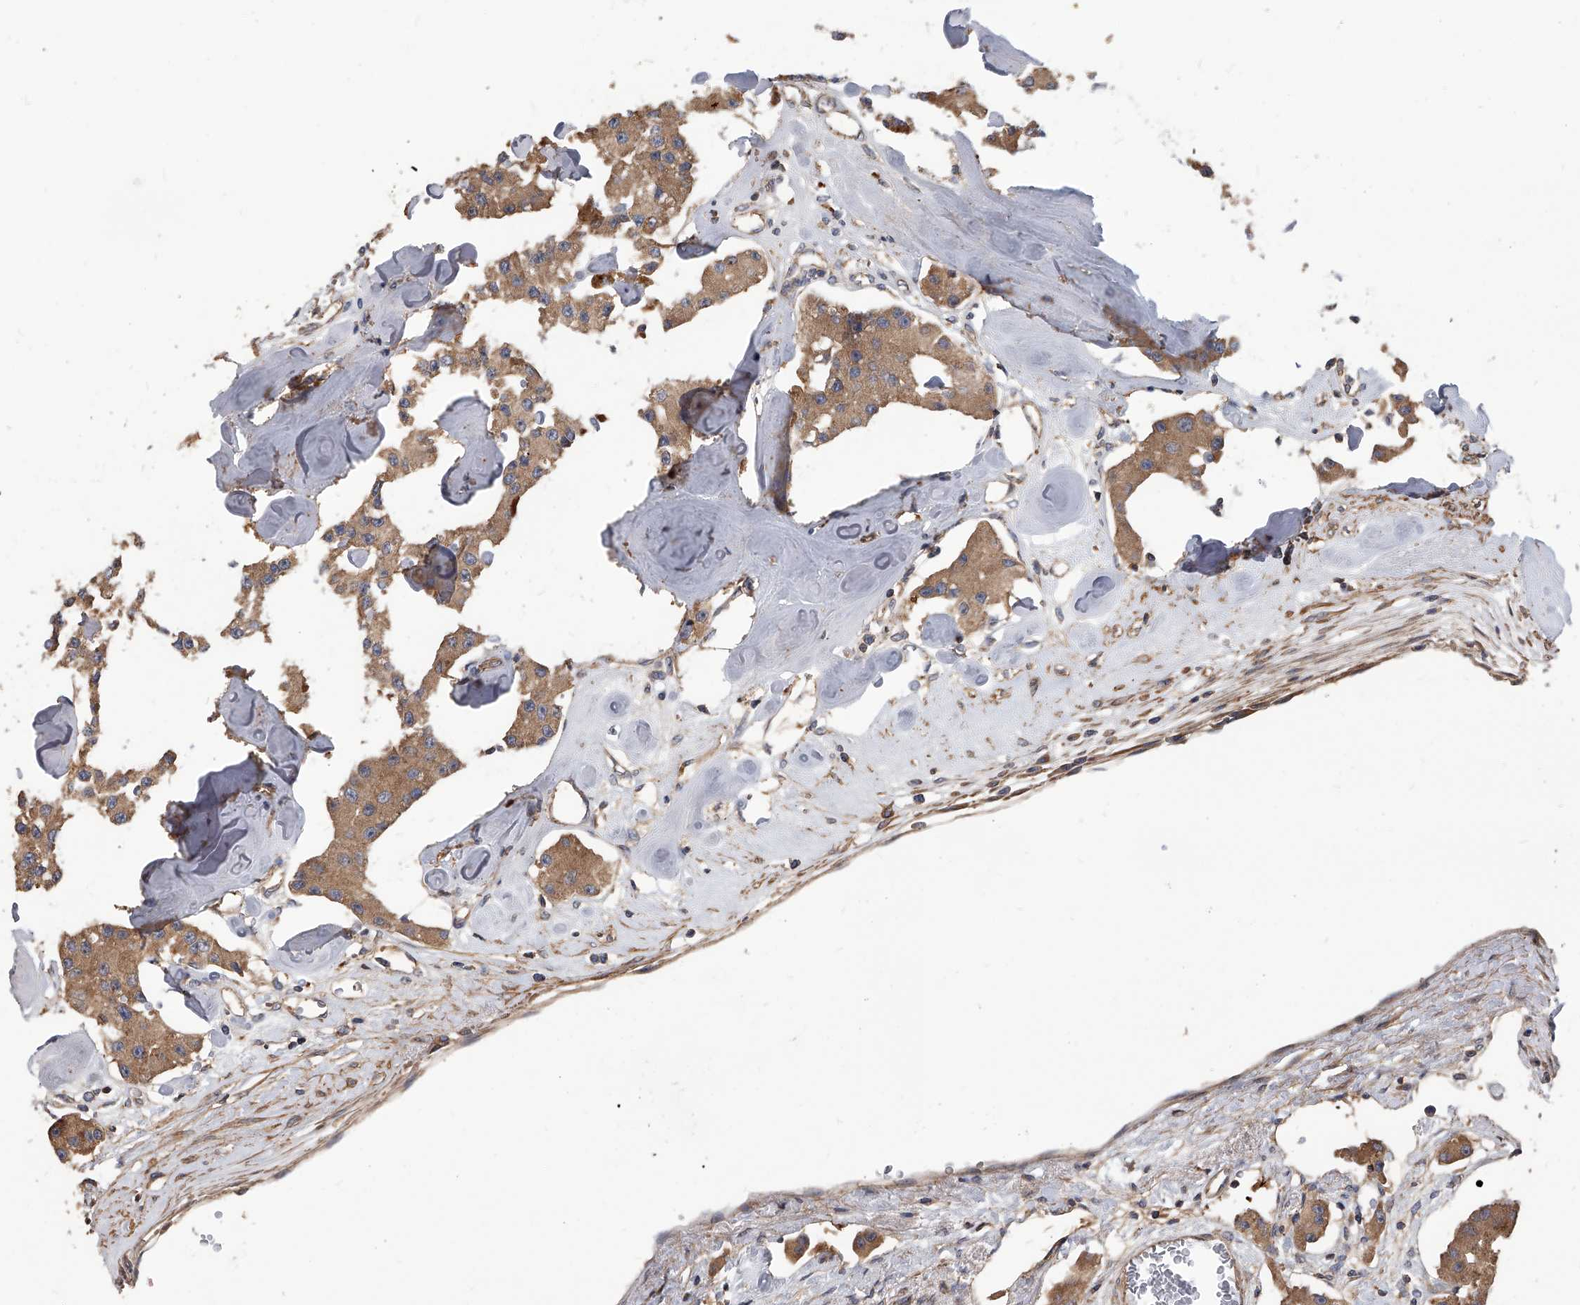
{"staining": {"intensity": "moderate", "quantity": ">75%", "location": "cytoplasmic/membranous"}, "tissue": "carcinoid", "cell_type": "Tumor cells", "image_type": "cancer", "snomed": [{"axis": "morphology", "description": "Carcinoid, malignant, NOS"}, {"axis": "topography", "description": "Pancreas"}], "caption": "Protein expression analysis of carcinoid (malignant) exhibits moderate cytoplasmic/membranous staining in about >75% of tumor cells.", "gene": "CUL7", "patient": {"sex": "male", "age": 41}}